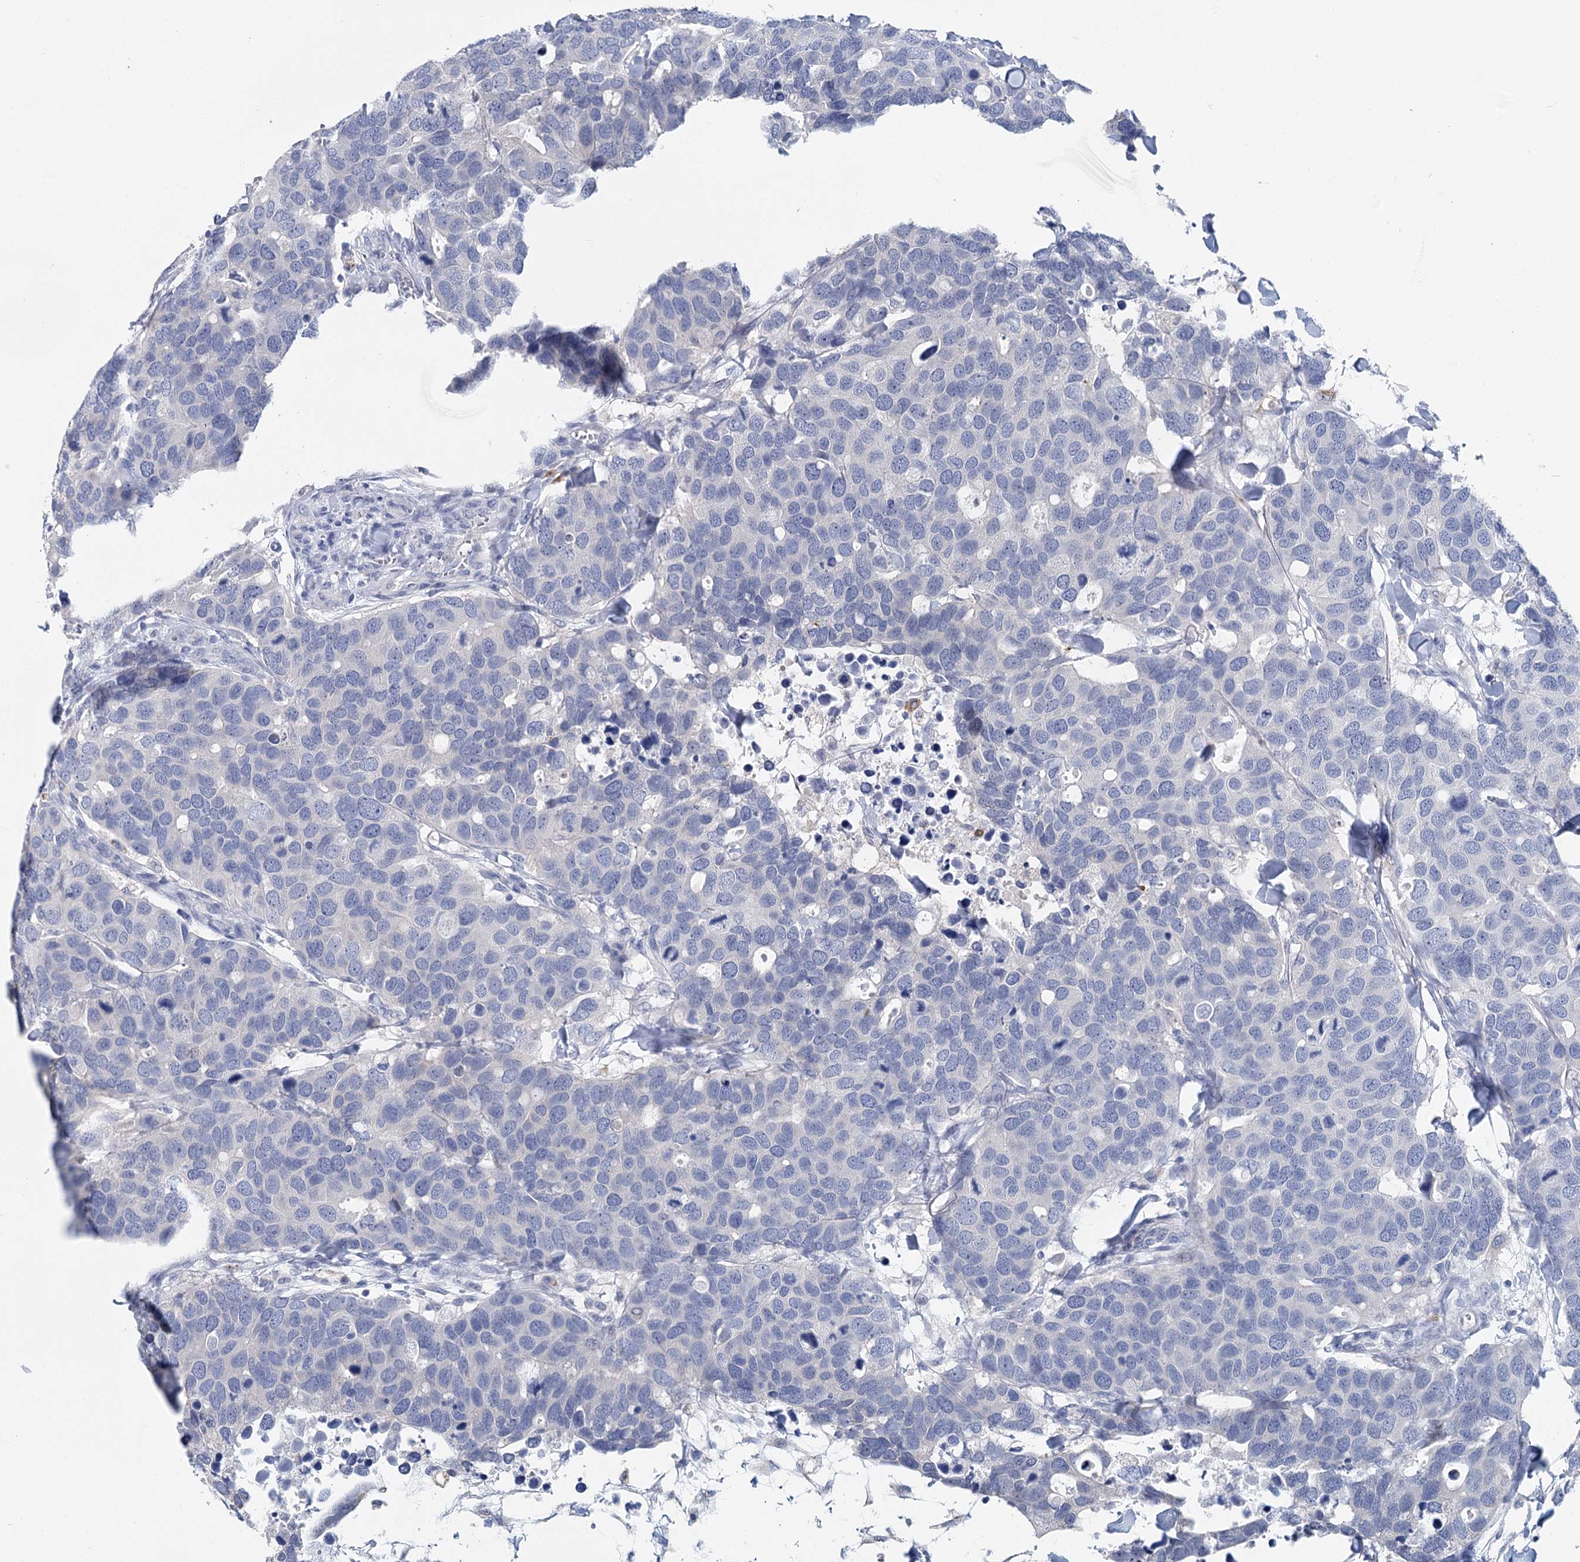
{"staining": {"intensity": "negative", "quantity": "none", "location": "none"}, "tissue": "breast cancer", "cell_type": "Tumor cells", "image_type": "cancer", "snomed": [{"axis": "morphology", "description": "Duct carcinoma"}, {"axis": "topography", "description": "Breast"}], "caption": "Immunohistochemical staining of breast cancer exhibits no significant expression in tumor cells.", "gene": "METTL7B", "patient": {"sex": "female", "age": 83}}